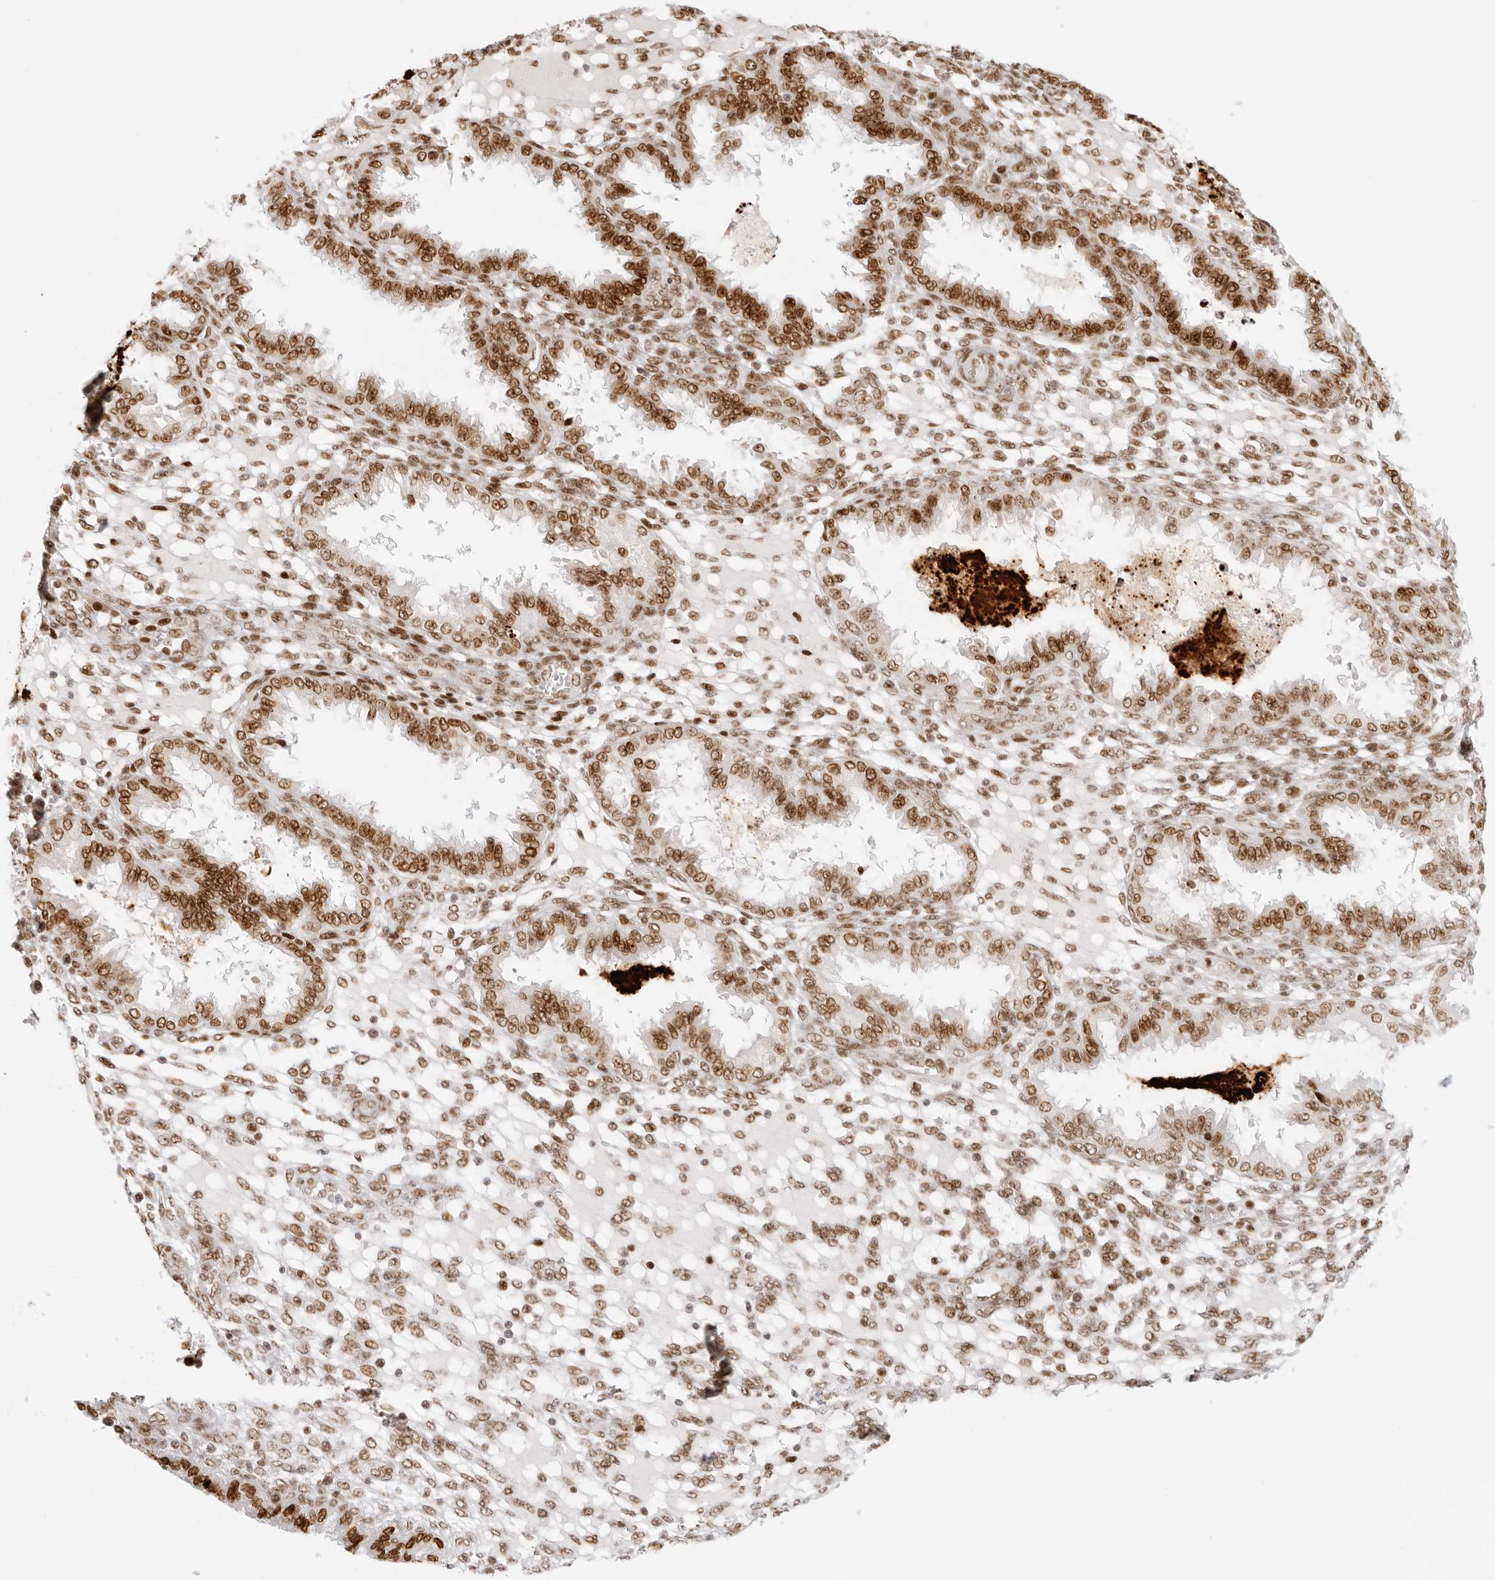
{"staining": {"intensity": "moderate", "quantity": ">75%", "location": "nuclear"}, "tissue": "endometrium", "cell_type": "Cells in endometrial stroma", "image_type": "normal", "snomed": [{"axis": "morphology", "description": "Normal tissue, NOS"}, {"axis": "topography", "description": "Endometrium"}], "caption": "Protein analysis of benign endometrium exhibits moderate nuclear staining in about >75% of cells in endometrial stroma.", "gene": "RCC1", "patient": {"sex": "female", "age": 33}}